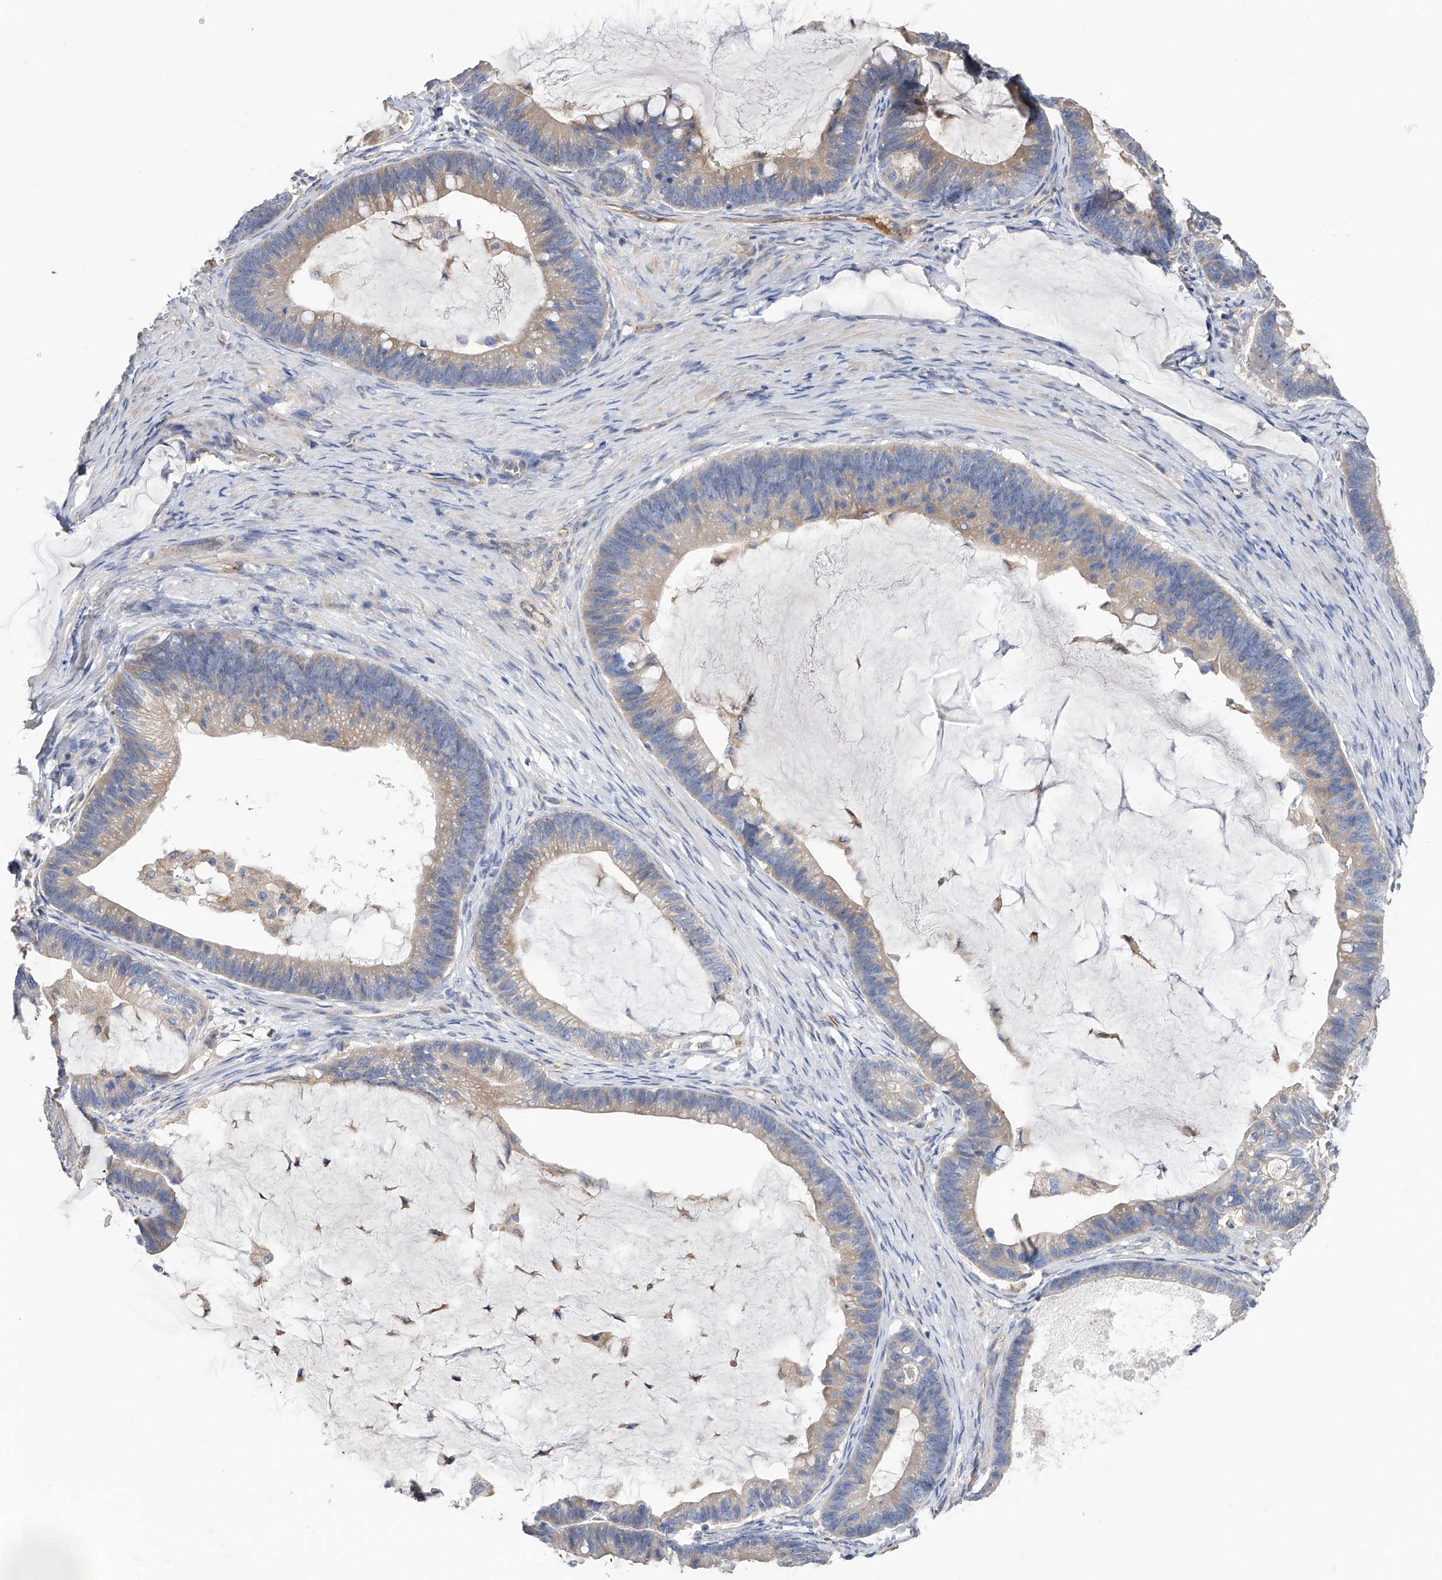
{"staining": {"intensity": "weak", "quantity": ">75%", "location": "cytoplasmic/membranous"}, "tissue": "ovarian cancer", "cell_type": "Tumor cells", "image_type": "cancer", "snomed": [{"axis": "morphology", "description": "Cystadenocarcinoma, mucinous, NOS"}, {"axis": "topography", "description": "Ovary"}], "caption": "Human ovarian mucinous cystadenocarcinoma stained with a protein marker displays weak staining in tumor cells.", "gene": "RWDD2A", "patient": {"sex": "female", "age": 61}}